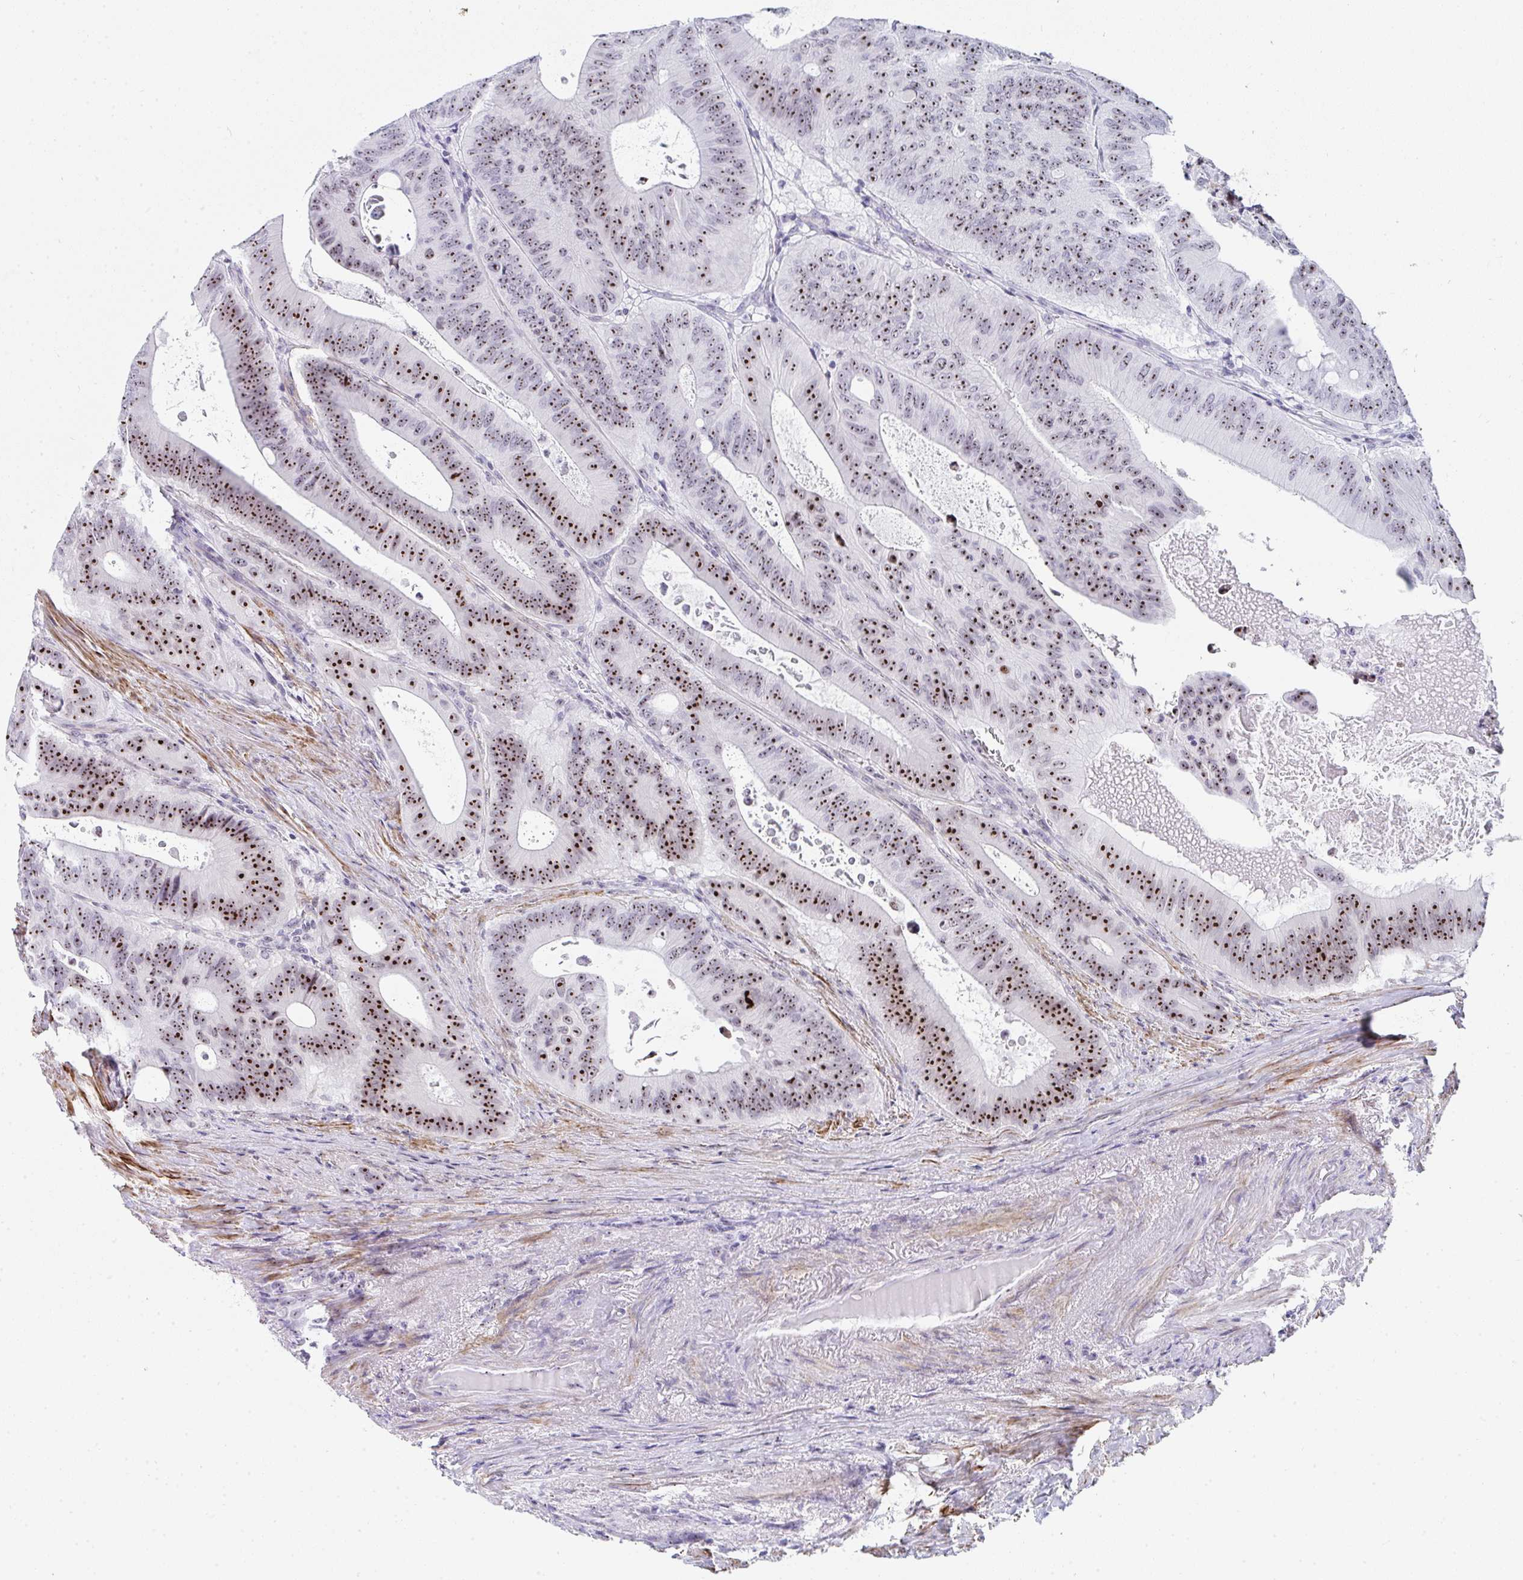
{"staining": {"intensity": "strong", "quantity": ">75%", "location": "nuclear"}, "tissue": "colorectal cancer", "cell_type": "Tumor cells", "image_type": "cancer", "snomed": [{"axis": "morphology", "description": "Adenocarcinoma, NOS"}, {"axis": "topography", "description": "Colon"}], "caption": "A brown stain highlights strong nuclear staining of a protein in human colorectal cancer tumor cells.", "gene": "NOP10", "patient": {"sex": "male", "age": 62}}